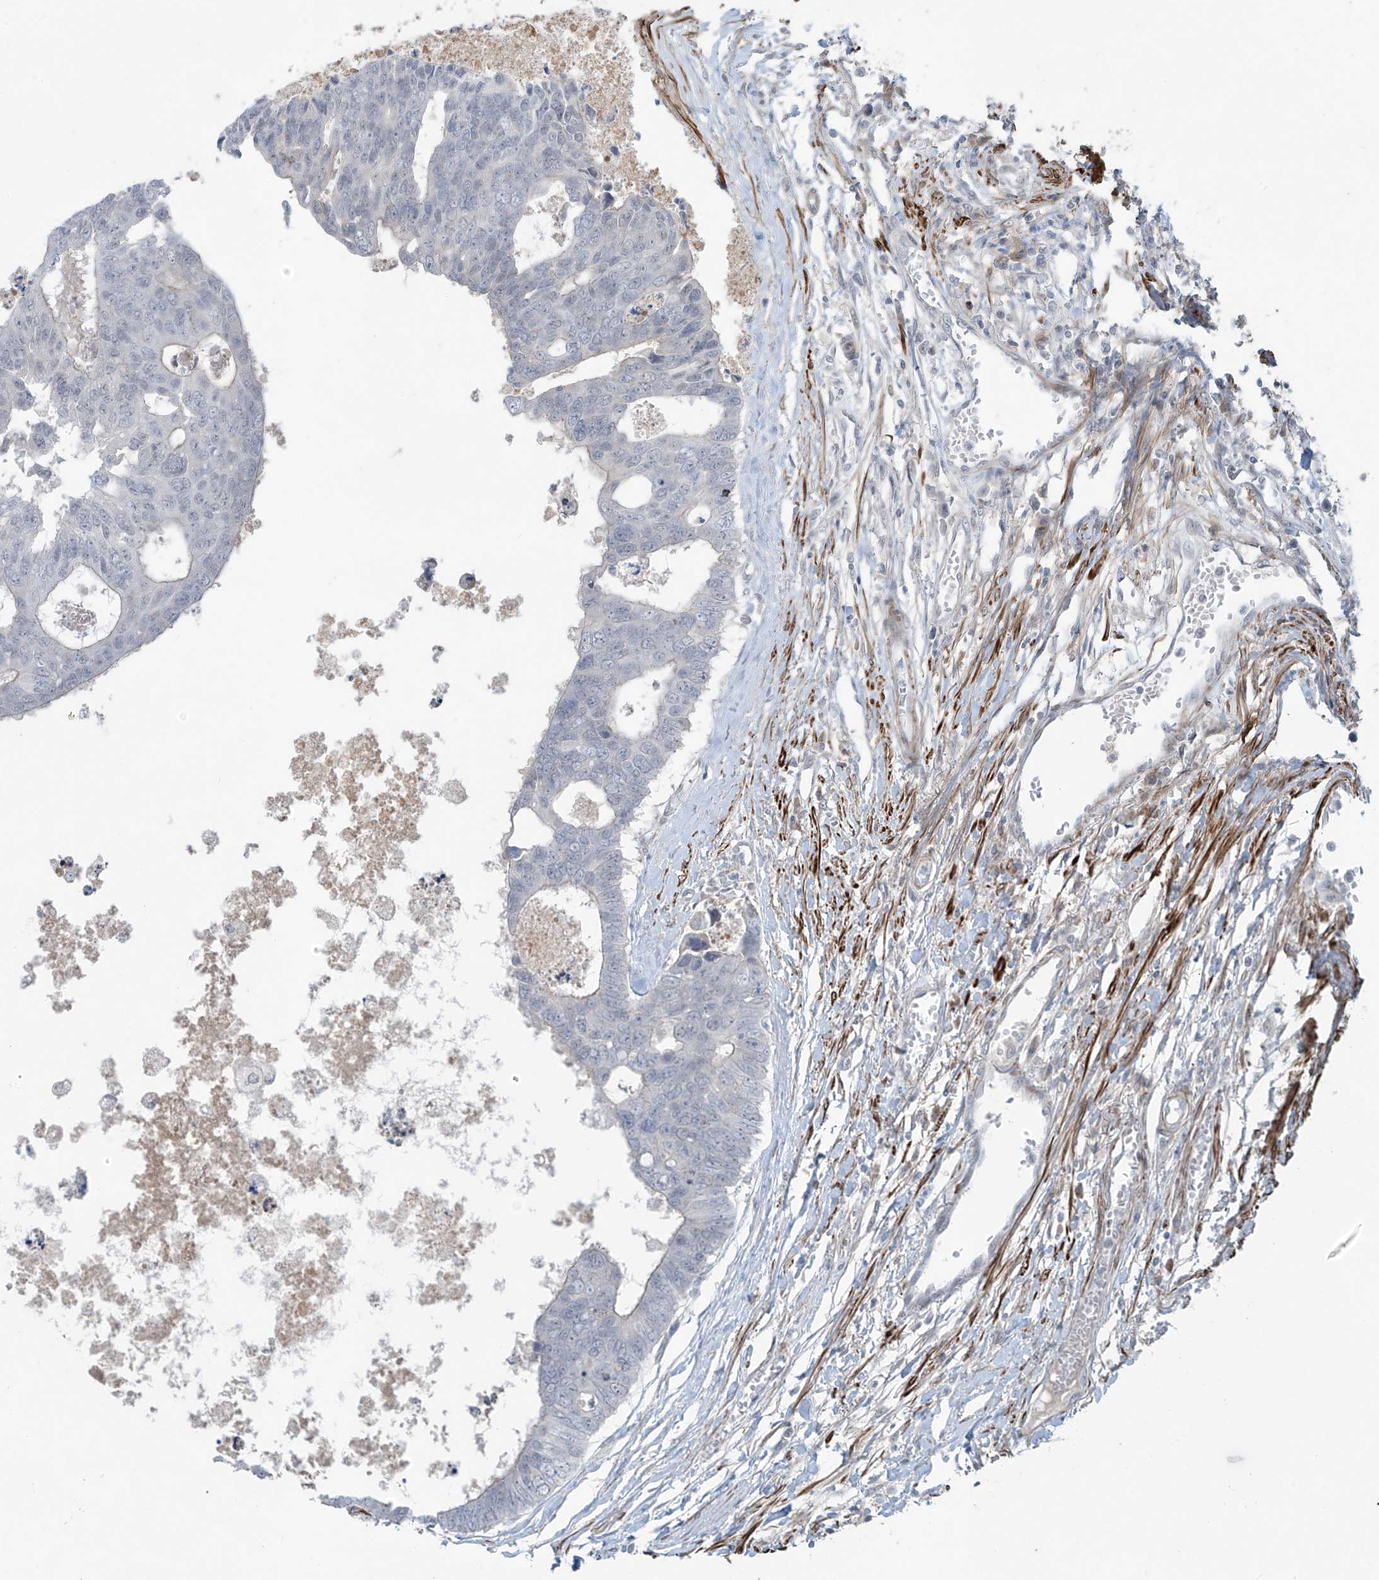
{"staining": {"intensity": "weak", "quantity": "<25%", "location": "cytoplasmic/membranous"}, "tissue": "colorectal cancer", "cell_type": "Tumor cells", "image_type": "cancer", "snomed": [{"axis": "morphology", "description": "Adenocarcinoma, NOS"}, {"axis": "topography", "description": "Rectum"}], "caption": "High magnification brightfield microscopy of adenocarcinoma (colorectal) stained with DAB (3,3'-diaminobenzidine) (brown) and counterstained with hematoxylin (blue): tumor cells show no significant staining. (Stains: DAB IHC with hematoxylin counter stain, Microscopy: brightfield microscopy at high magnification).", "gene": "RASGEF1A", "patient": {"sex": "male", "age": 84}}